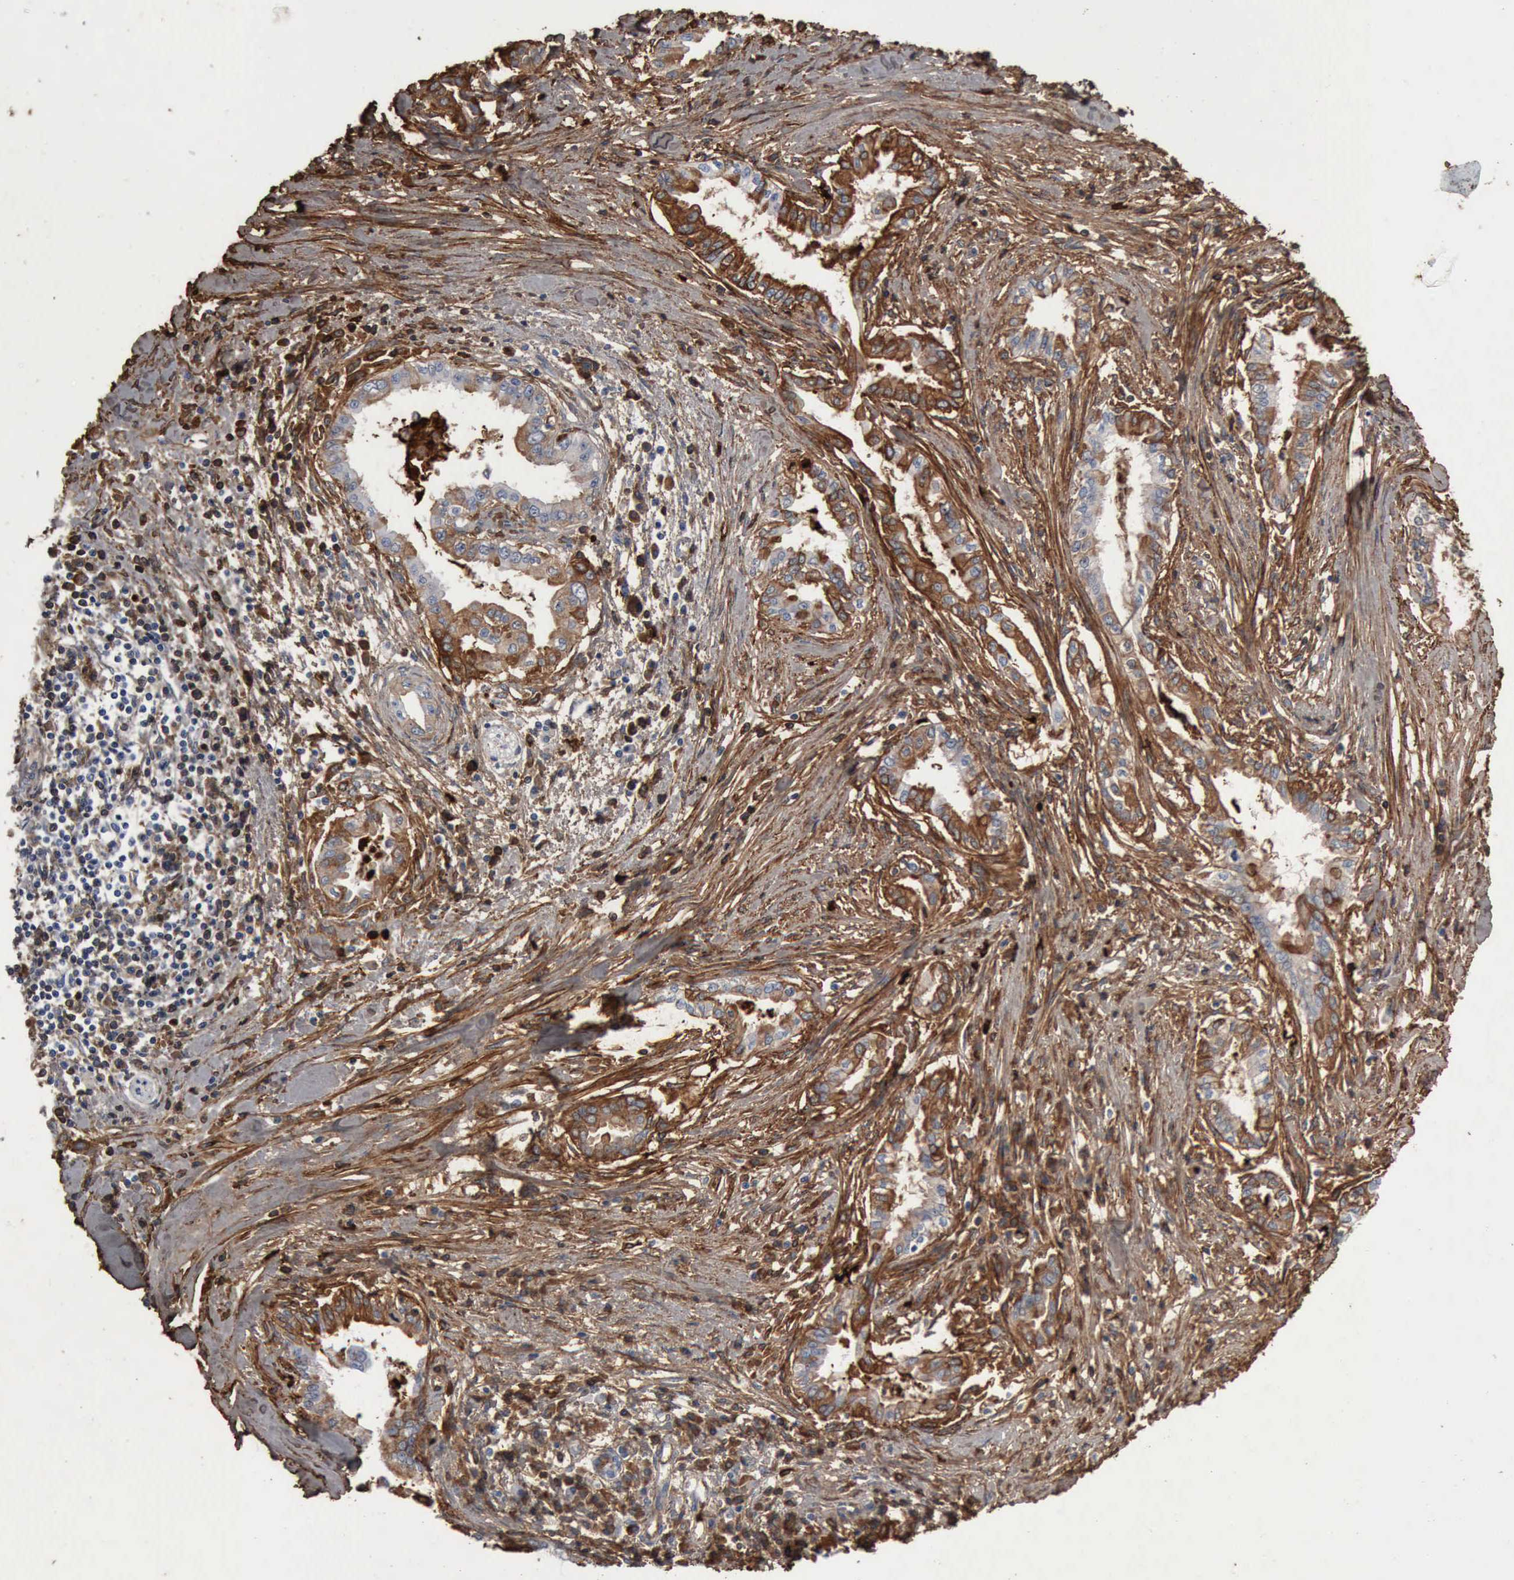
{"staining": {"intensity": "weak", "quantity": "25%-75%", "location": "cytoplasmic/membranous"}, "tissue": "pancreatic cancer", "cell_type": "Tumor cells", "image_type": "cancer", "snomed": [{"axis": "morphology", "description": "Adenocarcinoma, NOS"}, {"axis": "topography", "description": "Pancreas"}], "caption": "Immunohistochemical staining of human adenocarcinoma (pancreatic) reveals weak cytoplasmic/membranous protein expression in approximately 25%-75% of tumor cells.", "gene": "FN1", "patient": {"sex": "female", "age": 64}}